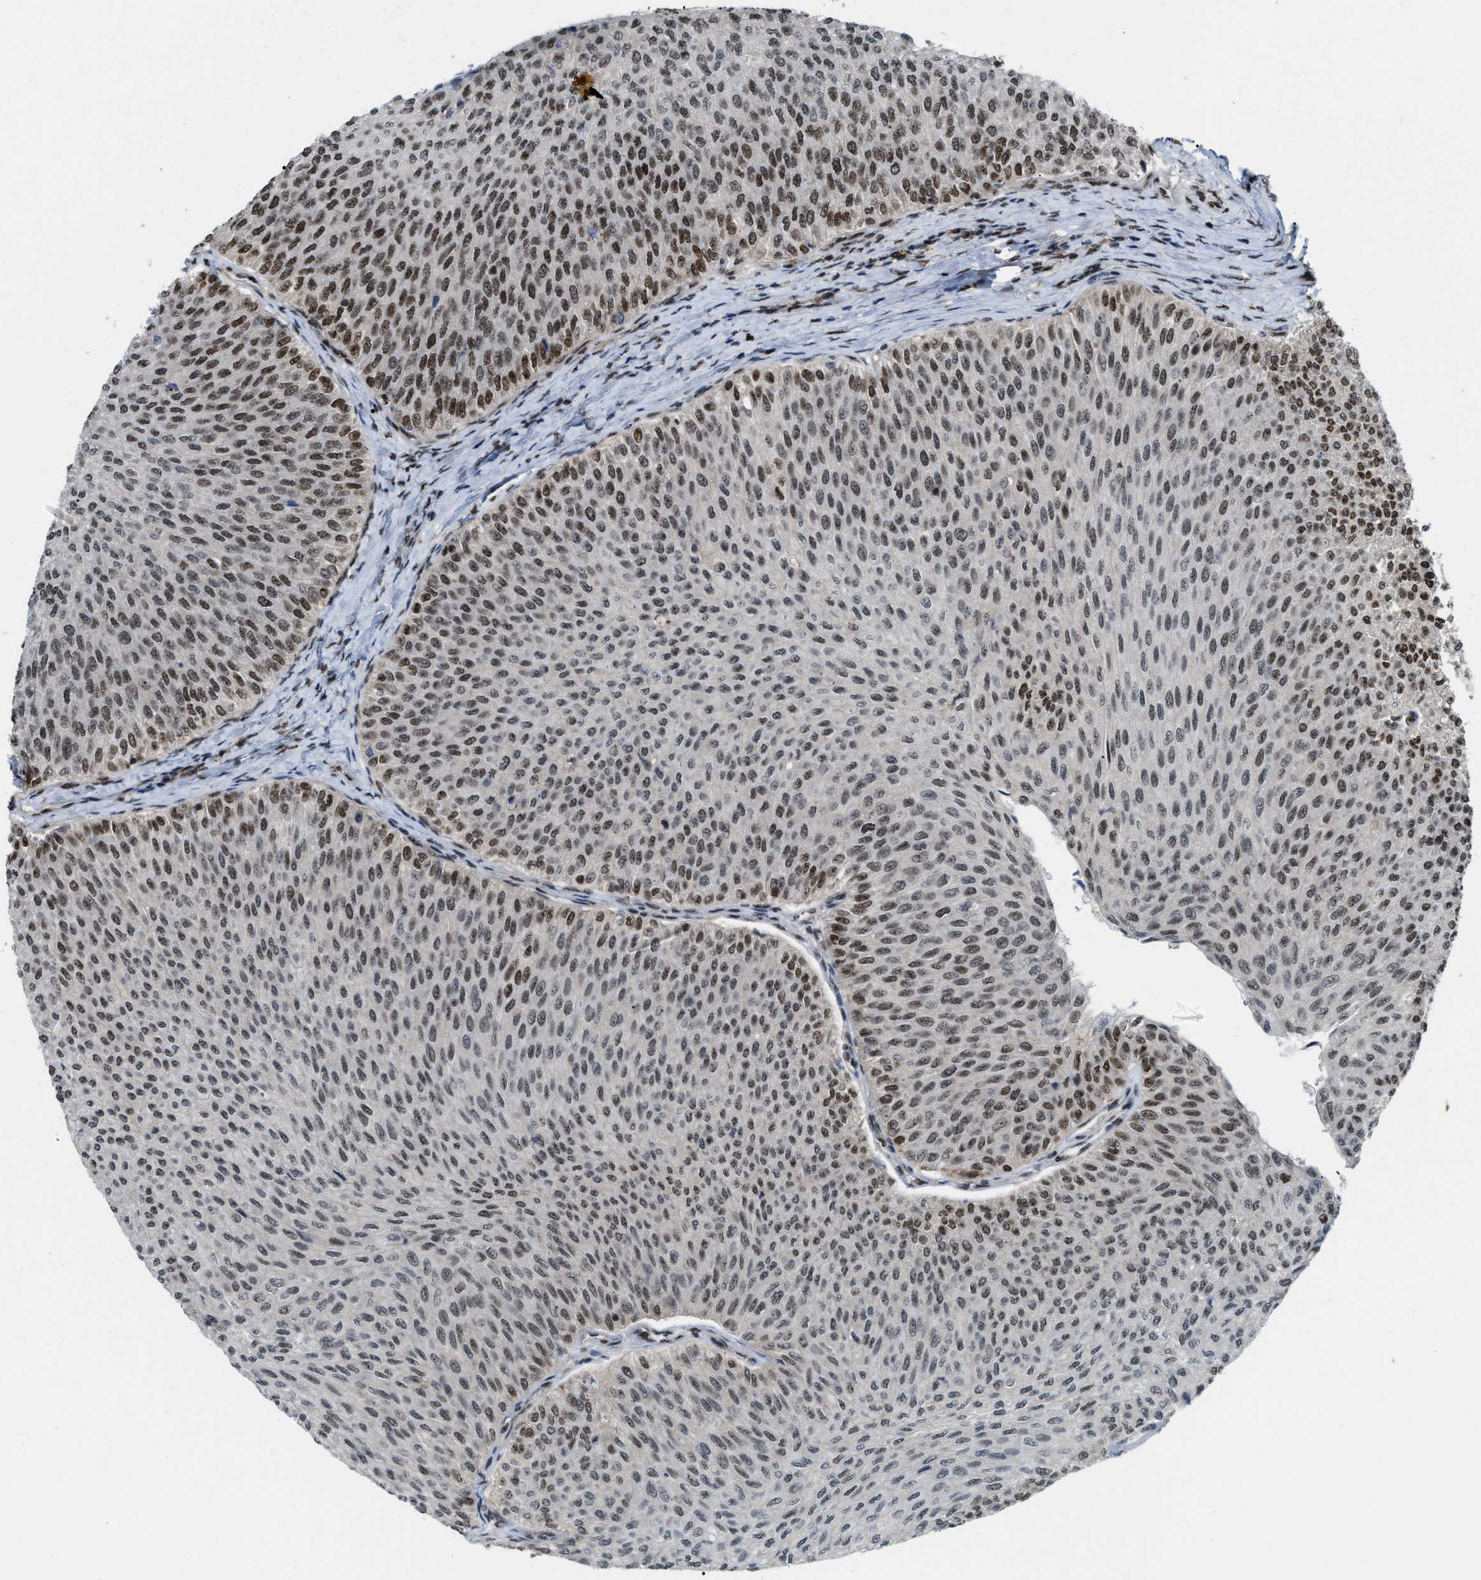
{"staining": {"intensity": "moderate", "quantity": ">75%", "location": "nuclear"}, "tissue": "urothelial cancer", "cell_type": "Tumor cells", "image_type": "cancer", "snomed": [{"axis": "morphology", "description": "Urothelial carcinoma, Low grade"}, {"axis": "topography", "description": "Urinary bladder"}], "caption": "Moderate nuclear staining is present in about >75% of tumor cells in low-grade urothelial carcinoma.", "gene": "NUMA1", "patient": {"sex": "male", "age": 78}}